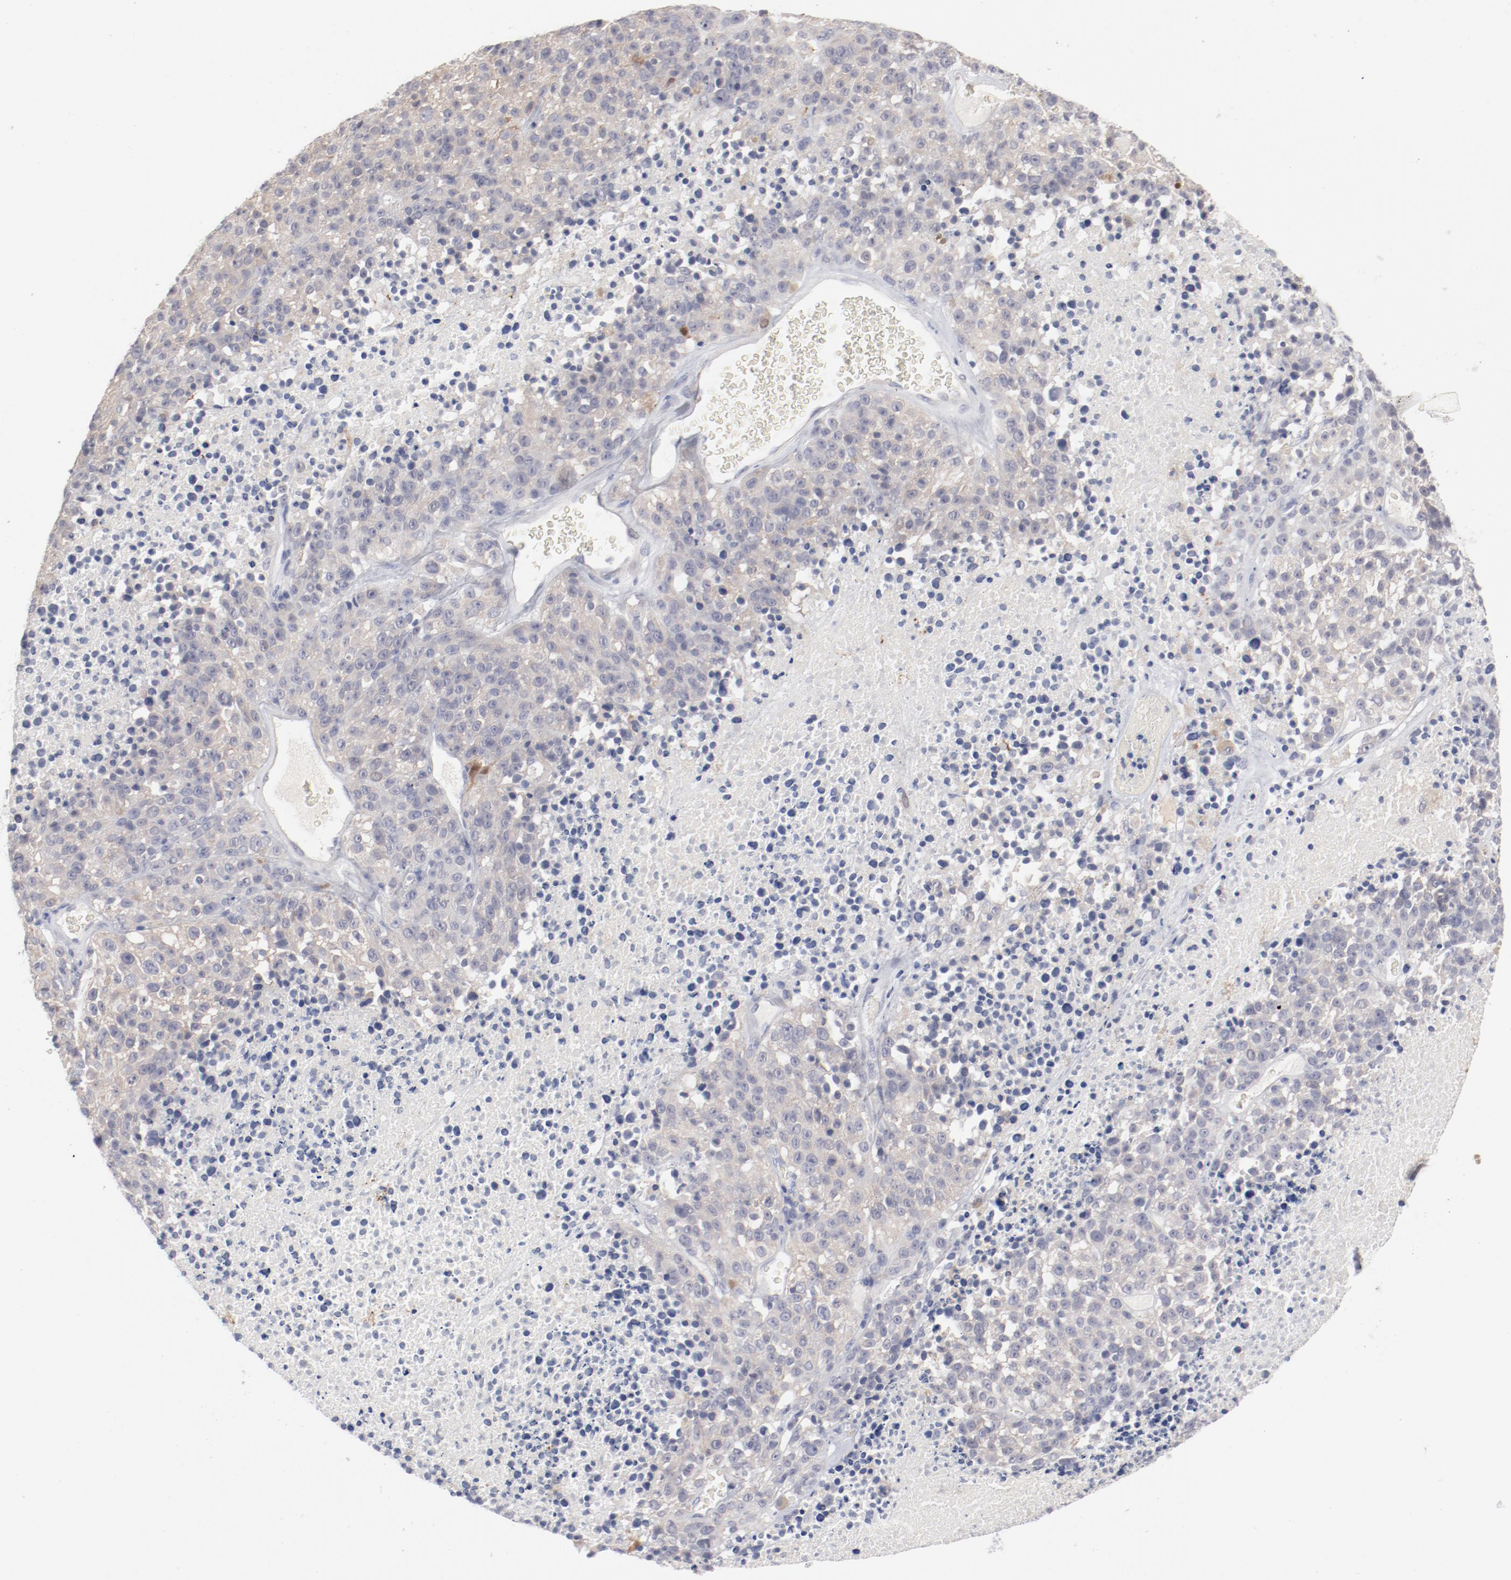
{"staining": {"intensity": "negative", "quantity": "none", "location": "none"}, "tissue": "melanoma", "cell_type": "Tumor cells", "image_type": "cancer", "snomed": [{"axis": "morphology", "description": "Malignant melanoma, Metastatic site"}, {"axis": "topography", "description": "Cerebral cortex"}], "caption": "Immunohistochemical staining of melanoma shows no significant staining in tumor cells.", "gene": "SH3BGR", "patient": {"sex": "female", "age": 52}}